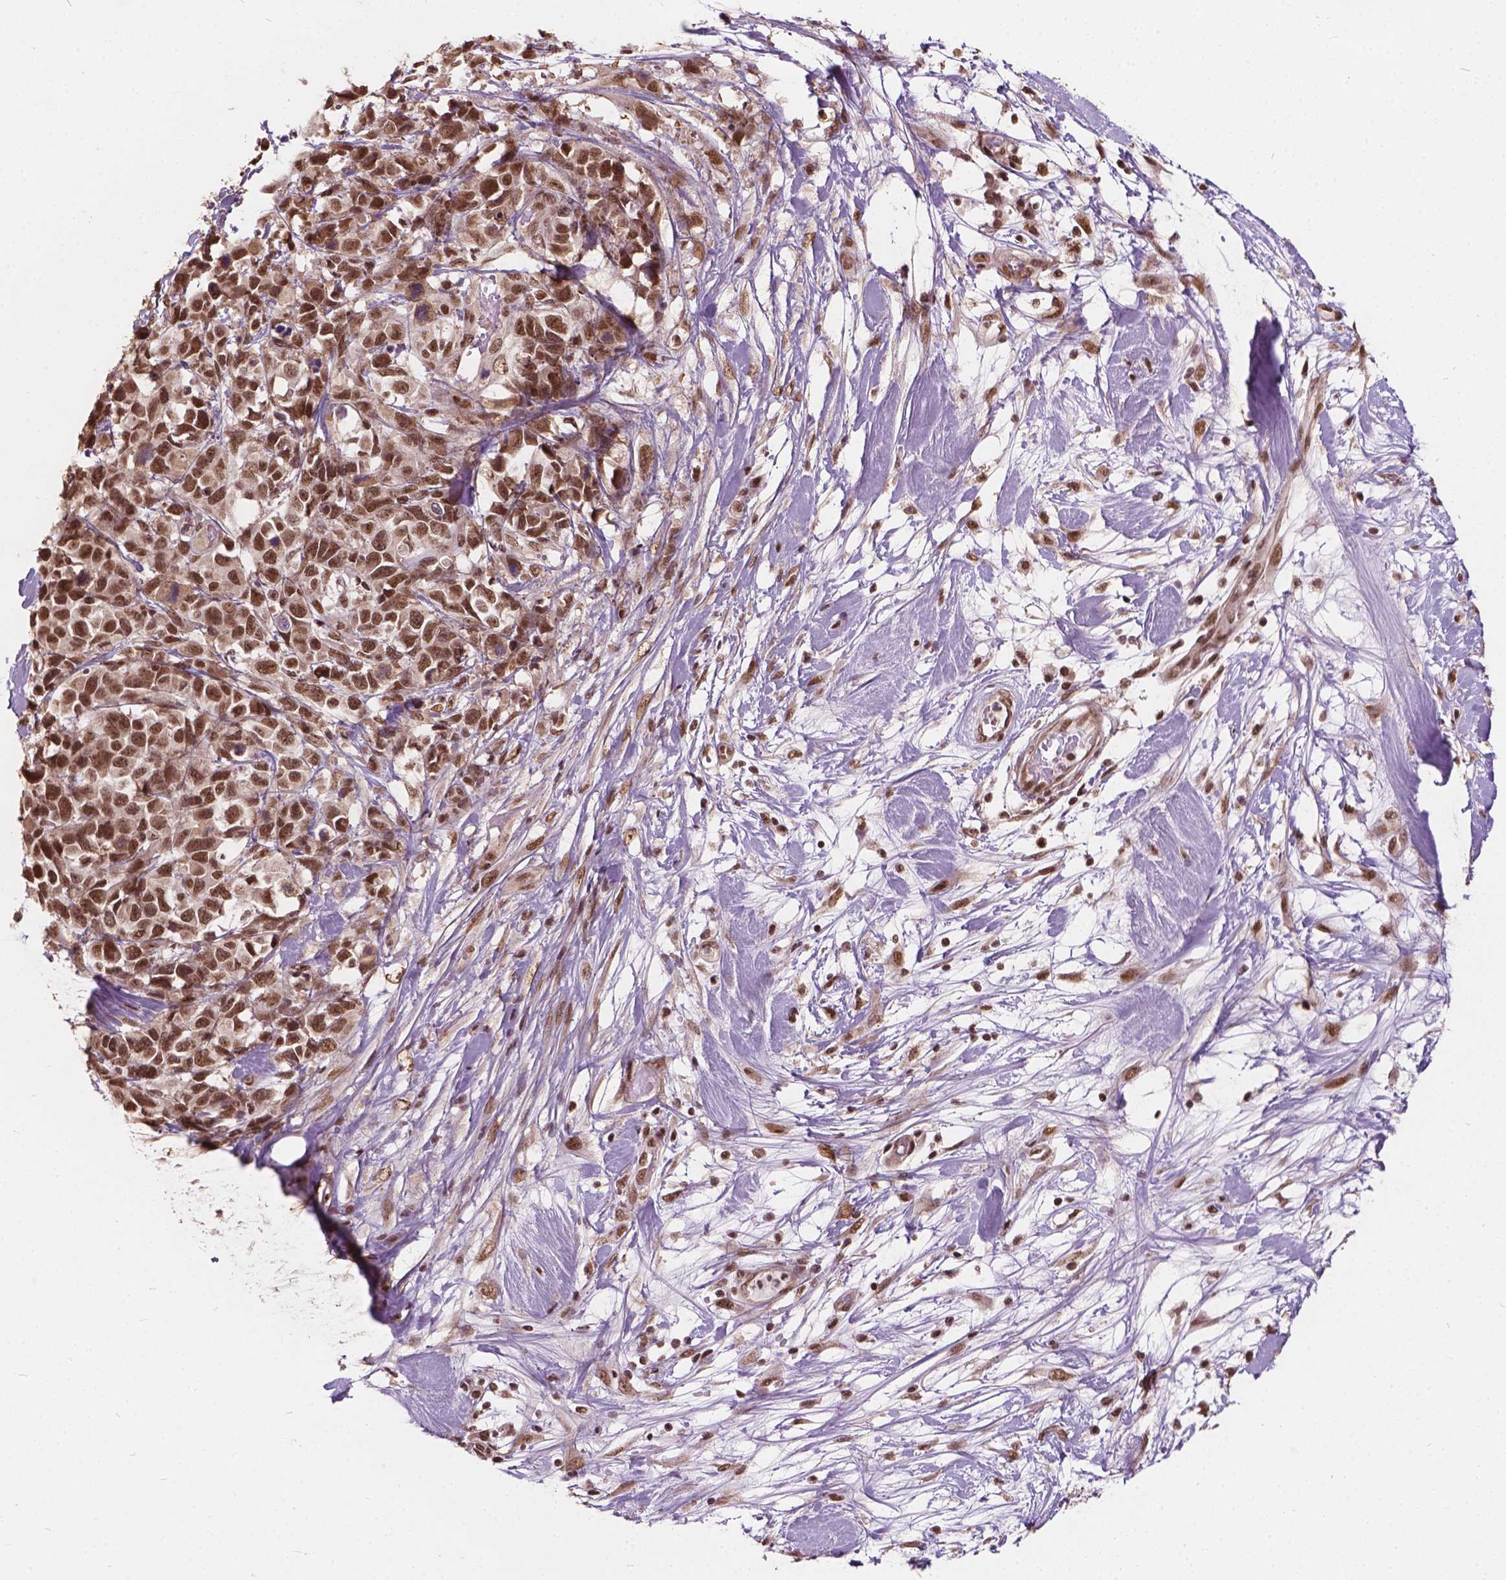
{"staining": {"intensity": "moderate", "quantity": ">75%", "location": "cytoplasmic/membranous,nuclear"}, "tissue": "melanoma", "cell_type": "Tumor cells", "image_type": "cancer", "snomed": [{"axis": "morphology", "description": "Malignant melanoma, Metastatic site"}, {"axis": "topography", "description": "Skin"}], "caption": "Protein expression analysis of melanoma reveals moderate cytoplasmic/membranous and nuclear staining in approximately >75% of tumor cells.", "gene": "GPS2", "patient": {"sex": "male", "age": 84}}